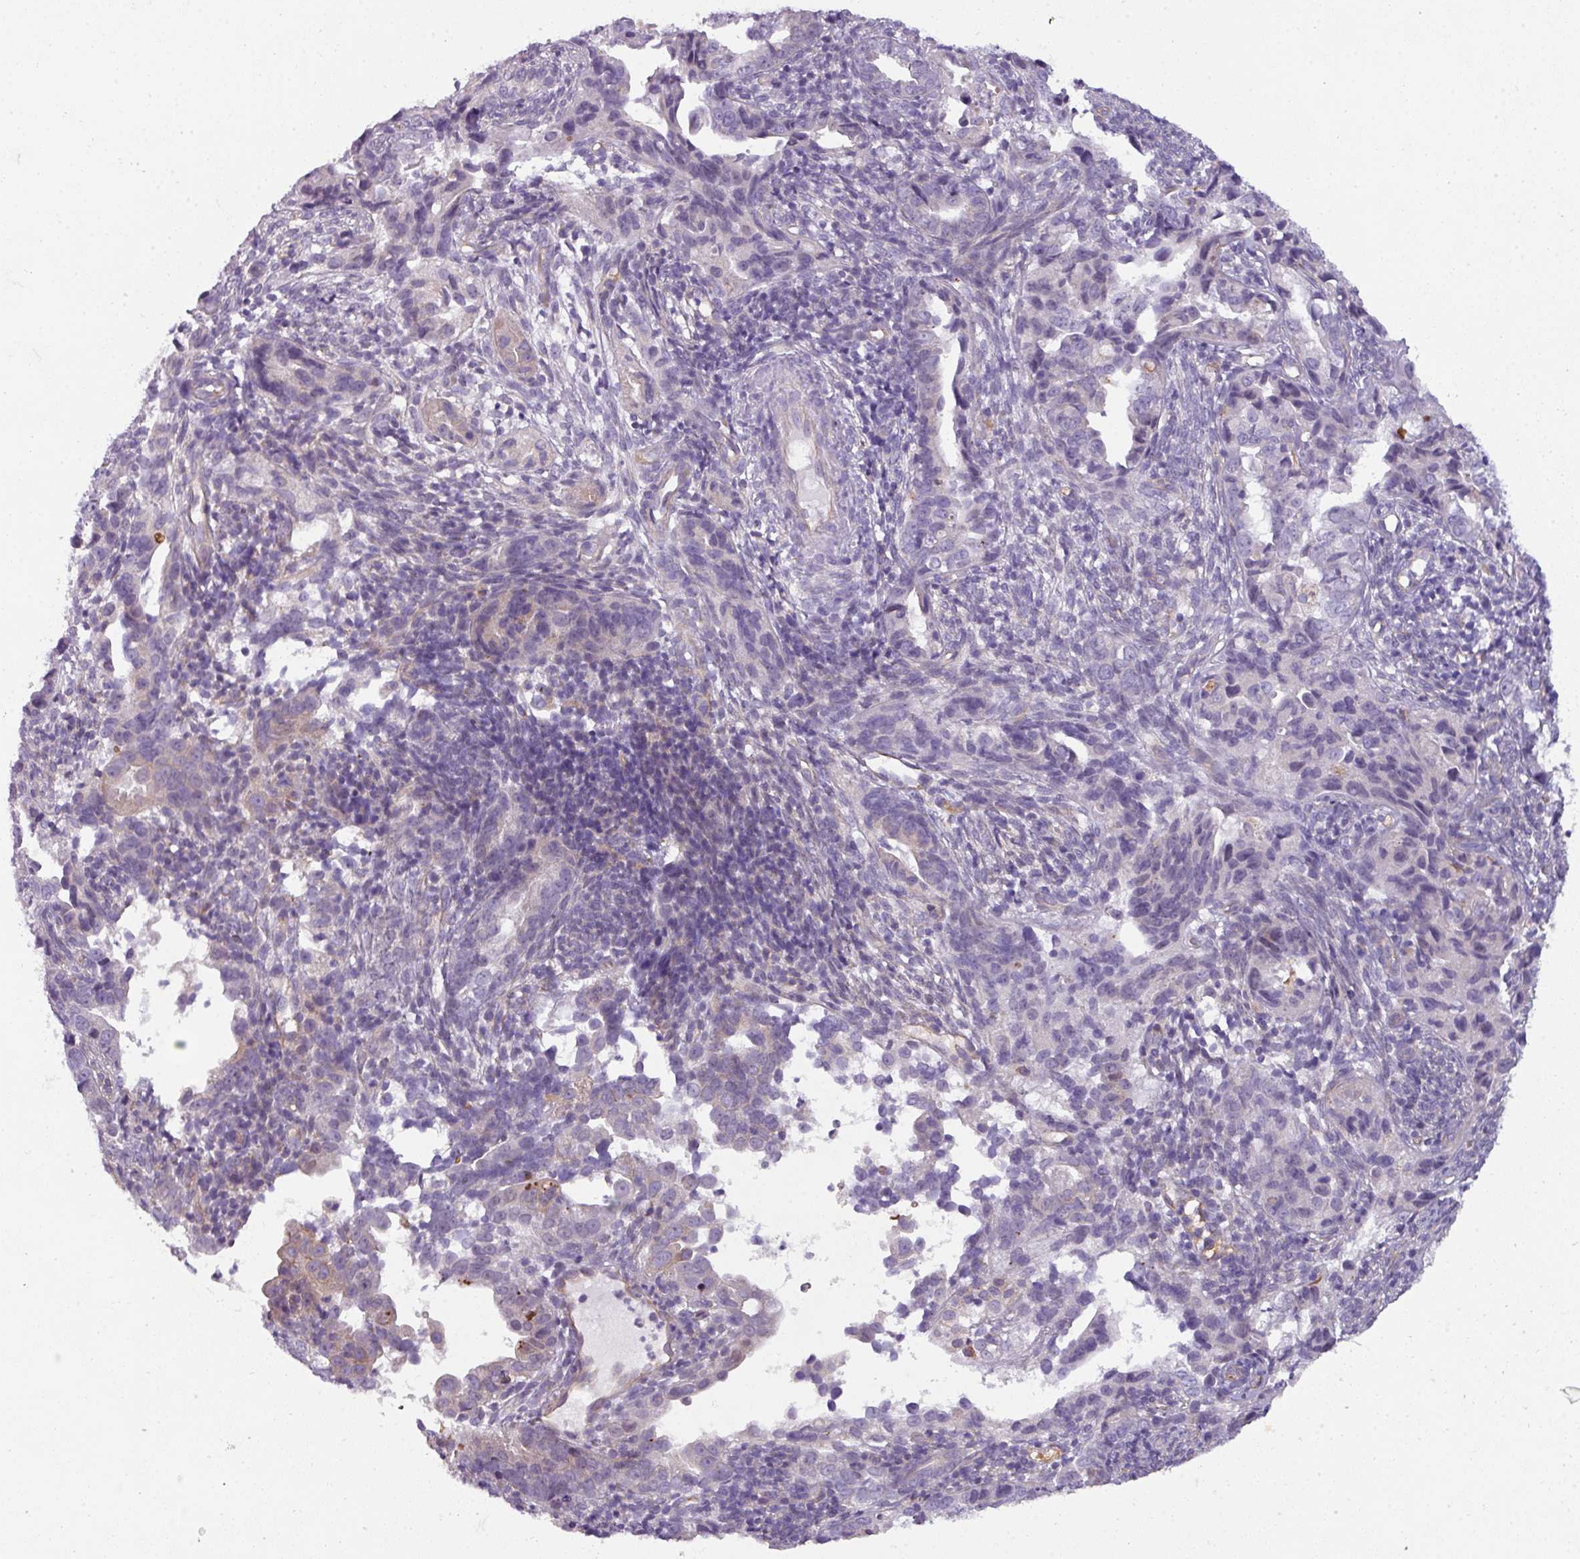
{"staining": {"intensity": "negative", "quantity": "none", "location": "none"}, "tissue": "endometrial cancer", "cell_type": "Tumor cells", "image_type": "cancer", "snomed": [{"axis": "morphology", "description": "Adenocarcinoma, NOS"}, {"axis": "topography", "description": "Endometrium"}], "caption": "Immunohistochemistry (IHC) micrograph of neoplastic tissue: human endometrial adenocarcinoma stained with DAB (3,3'-diaminobenzidine) reveals no significant protein positivity in tumor cells. The staining was performed using DAB to visualize the protein expression in brown, while the nuclei were stained in blue with hematoxylin (Magnification: 20x).", "gene": "BUD23", "patient": {"sex": "female", "age": 57}}